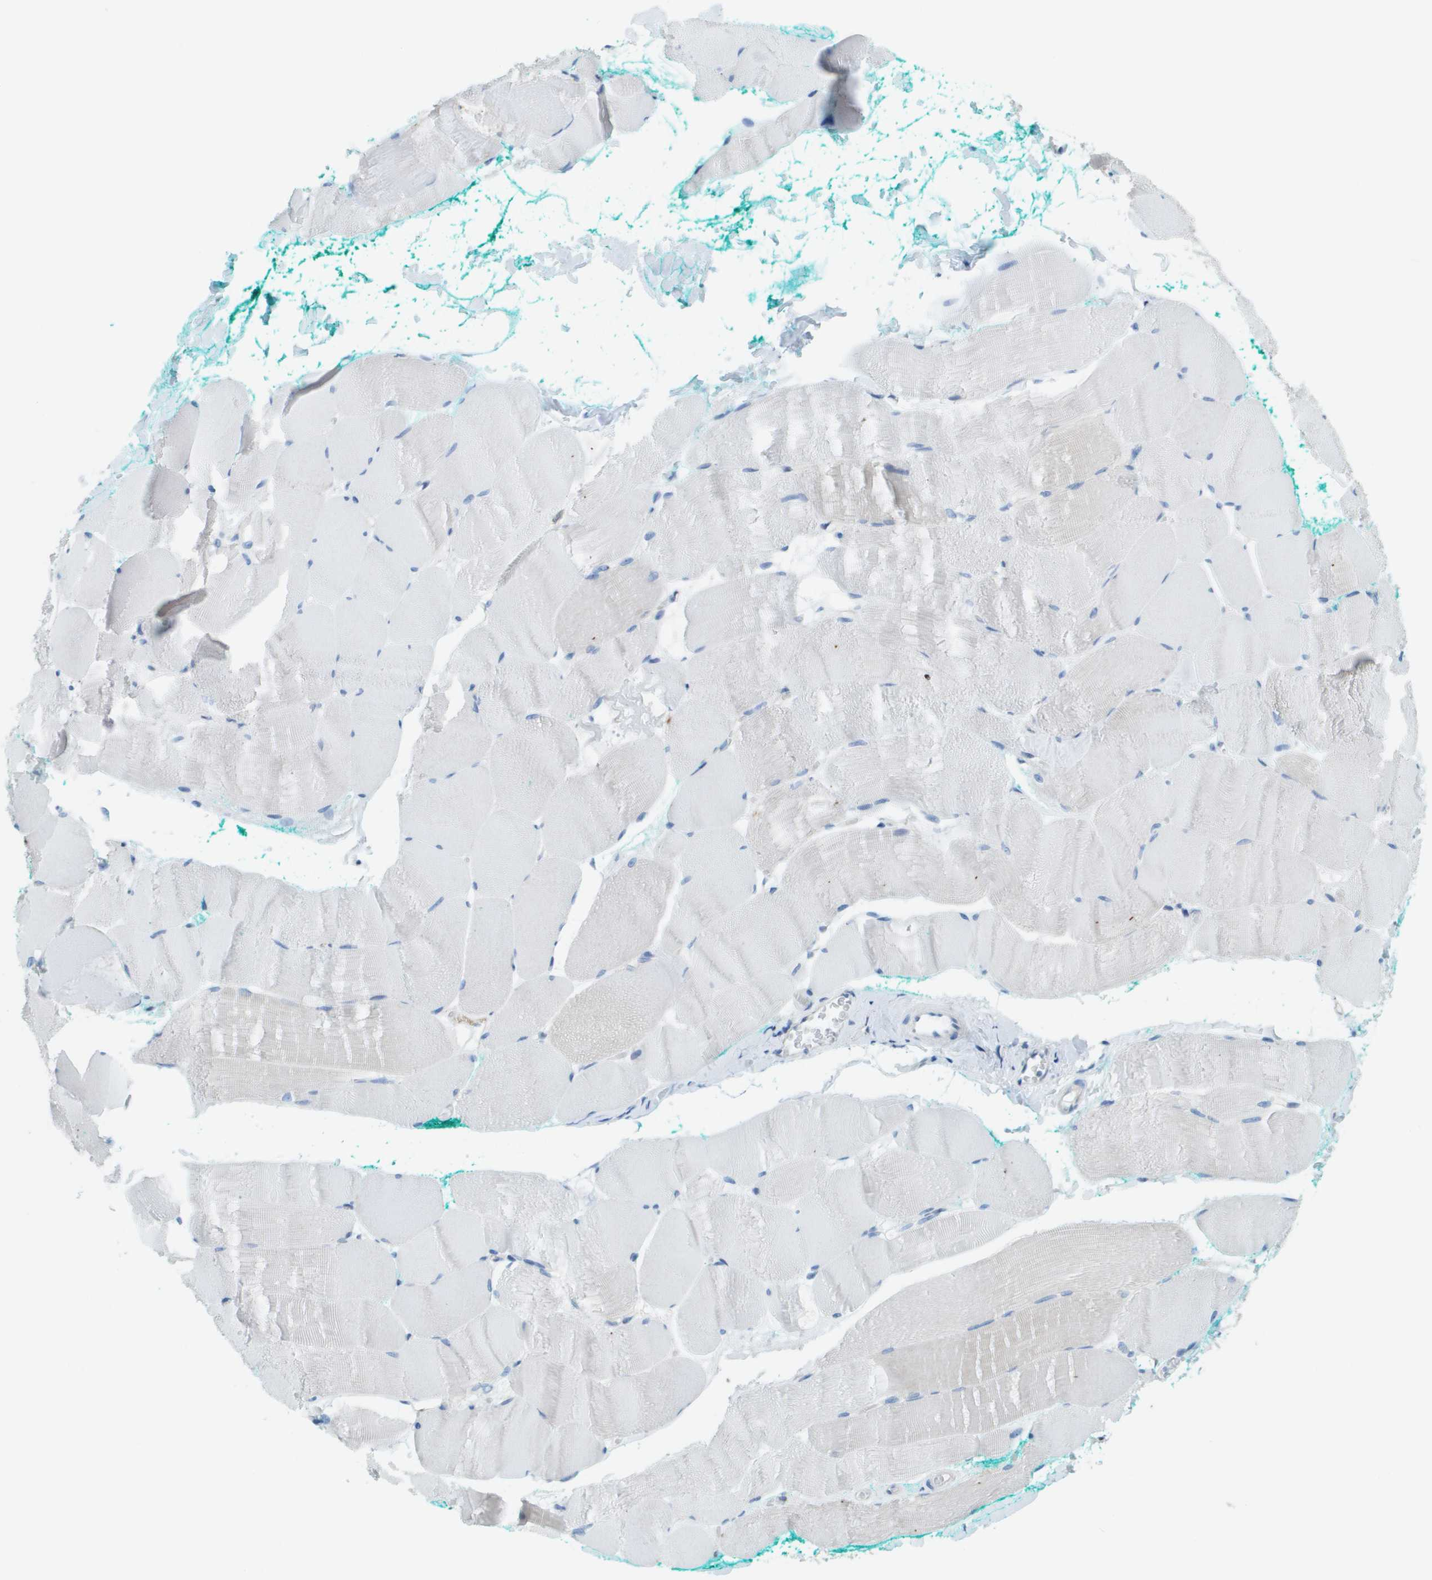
{"staining": {"intensity": "negative", "quantity": "none", "location": "none"}, "tissue": "skeletal muscle", "cell_type": "Myocytes", "image_type": "normal", "snomed": [{"axis": "morphology", "description": "Normal tissue, NOS"}, {"axis": "morphology", "description": "Squamous cell carcinoma, NOS"}, {"axis": "topography", "description": "Skeletal muscle"}], "caption": "Human skeletal muscle stained for a protein using immunohistochemistry (IHC) exhibits no expression in myocytes.", "gene": "SDC1", "patient": {"sex": "male", "age": 51}}